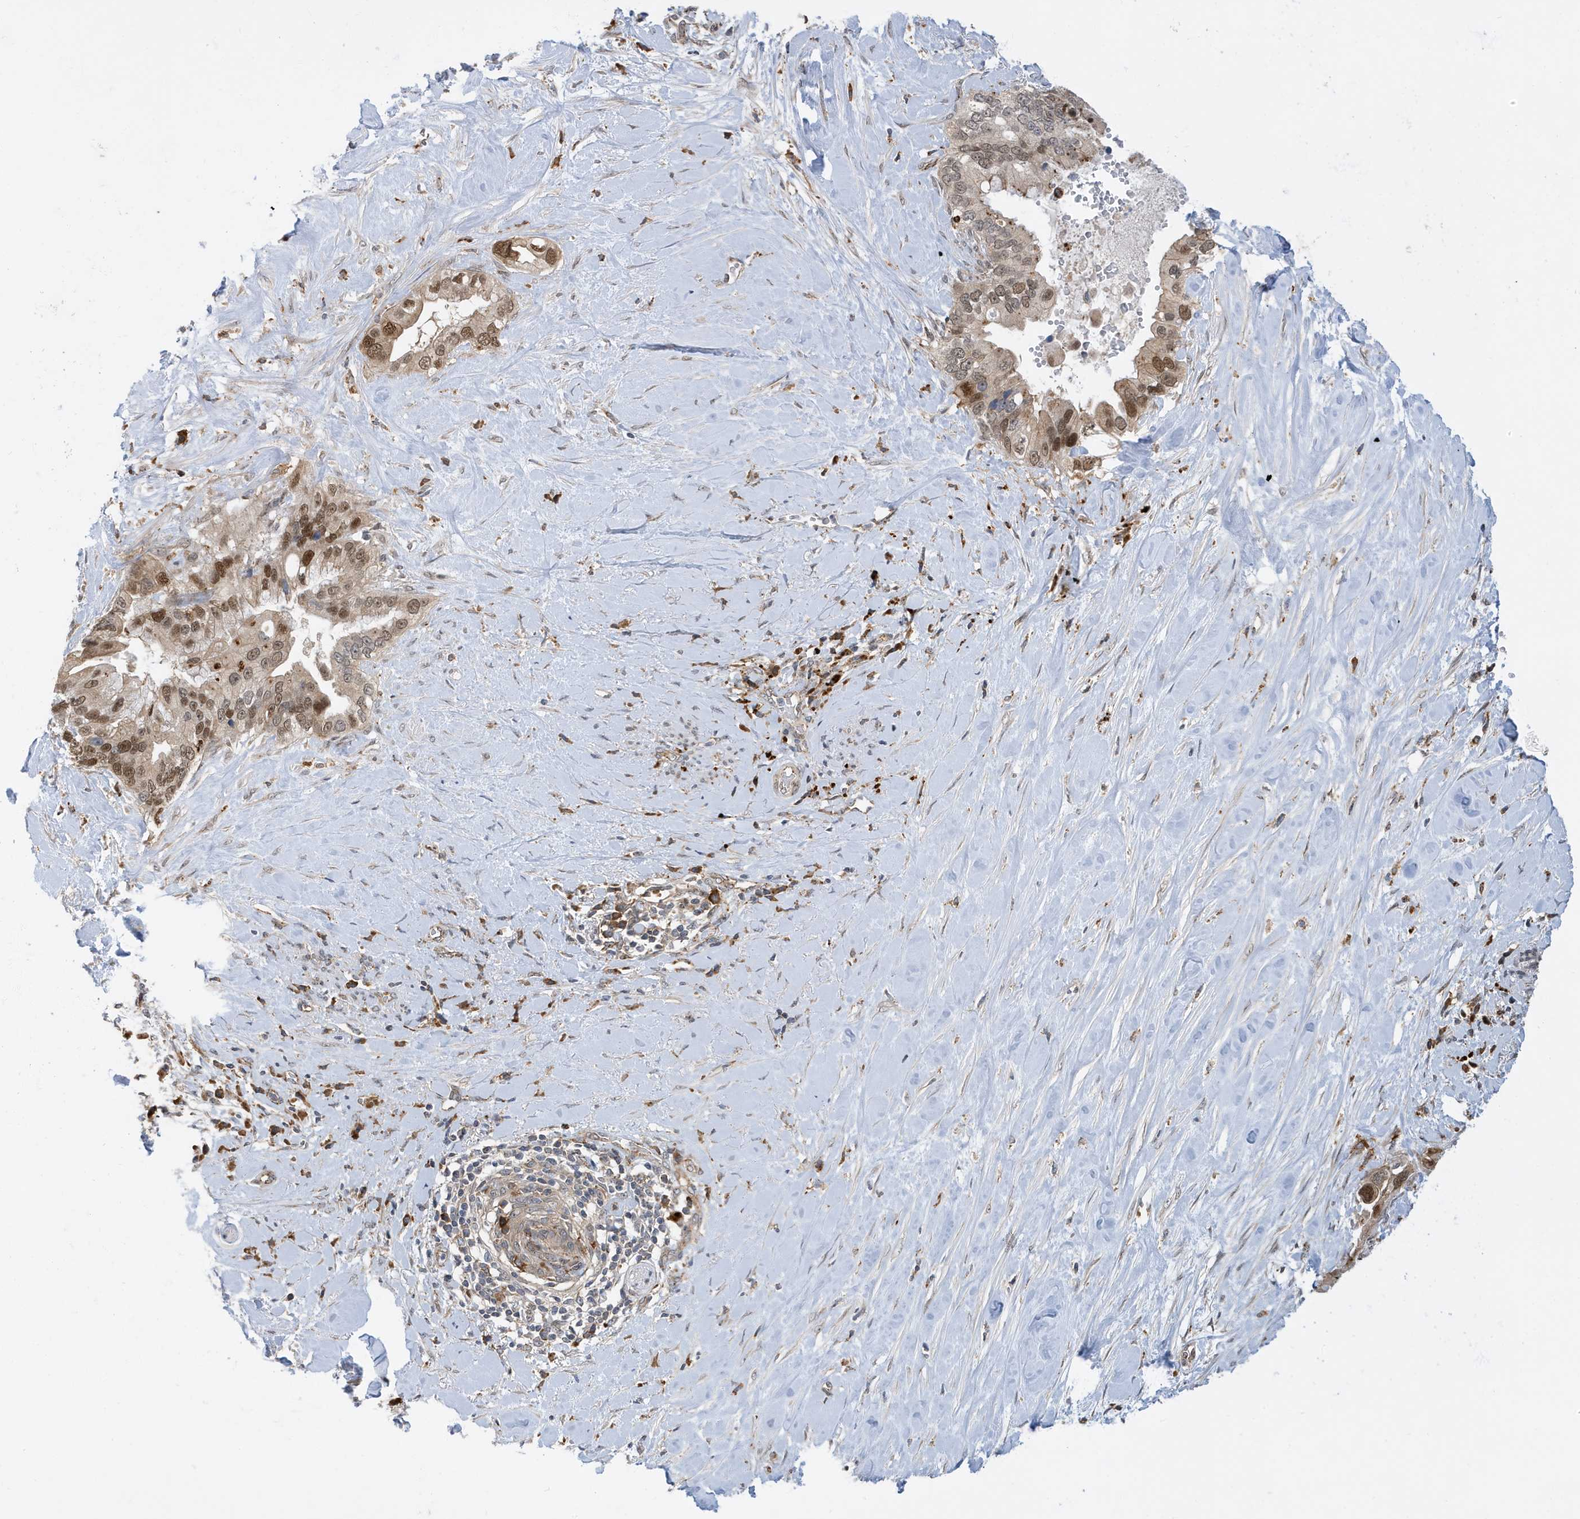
{"staining": {"intensity": "moderate", "quantity": ">75%", "location": "nuclear"}, "tissue": "pancreatic cancer", "cell_type": "Tumor cells", "image_type": "cancer", "snomed": [{"axis": "morphology", "description": "Inflammation, NOS"}, {"axis": "morphology", "description": "Adenocarcinoma, NOS"}, {"axis": "topography", "description": "Pancreas"}], "caption": "Adenocarcinoma (pancreatic) was stained to show a protein in brown. There is medium levels of moderate nuclear staining in approximately >75% of tumor cells.", "gene": "ZNF507", "patient": {"sex": "female", "age": 56}}